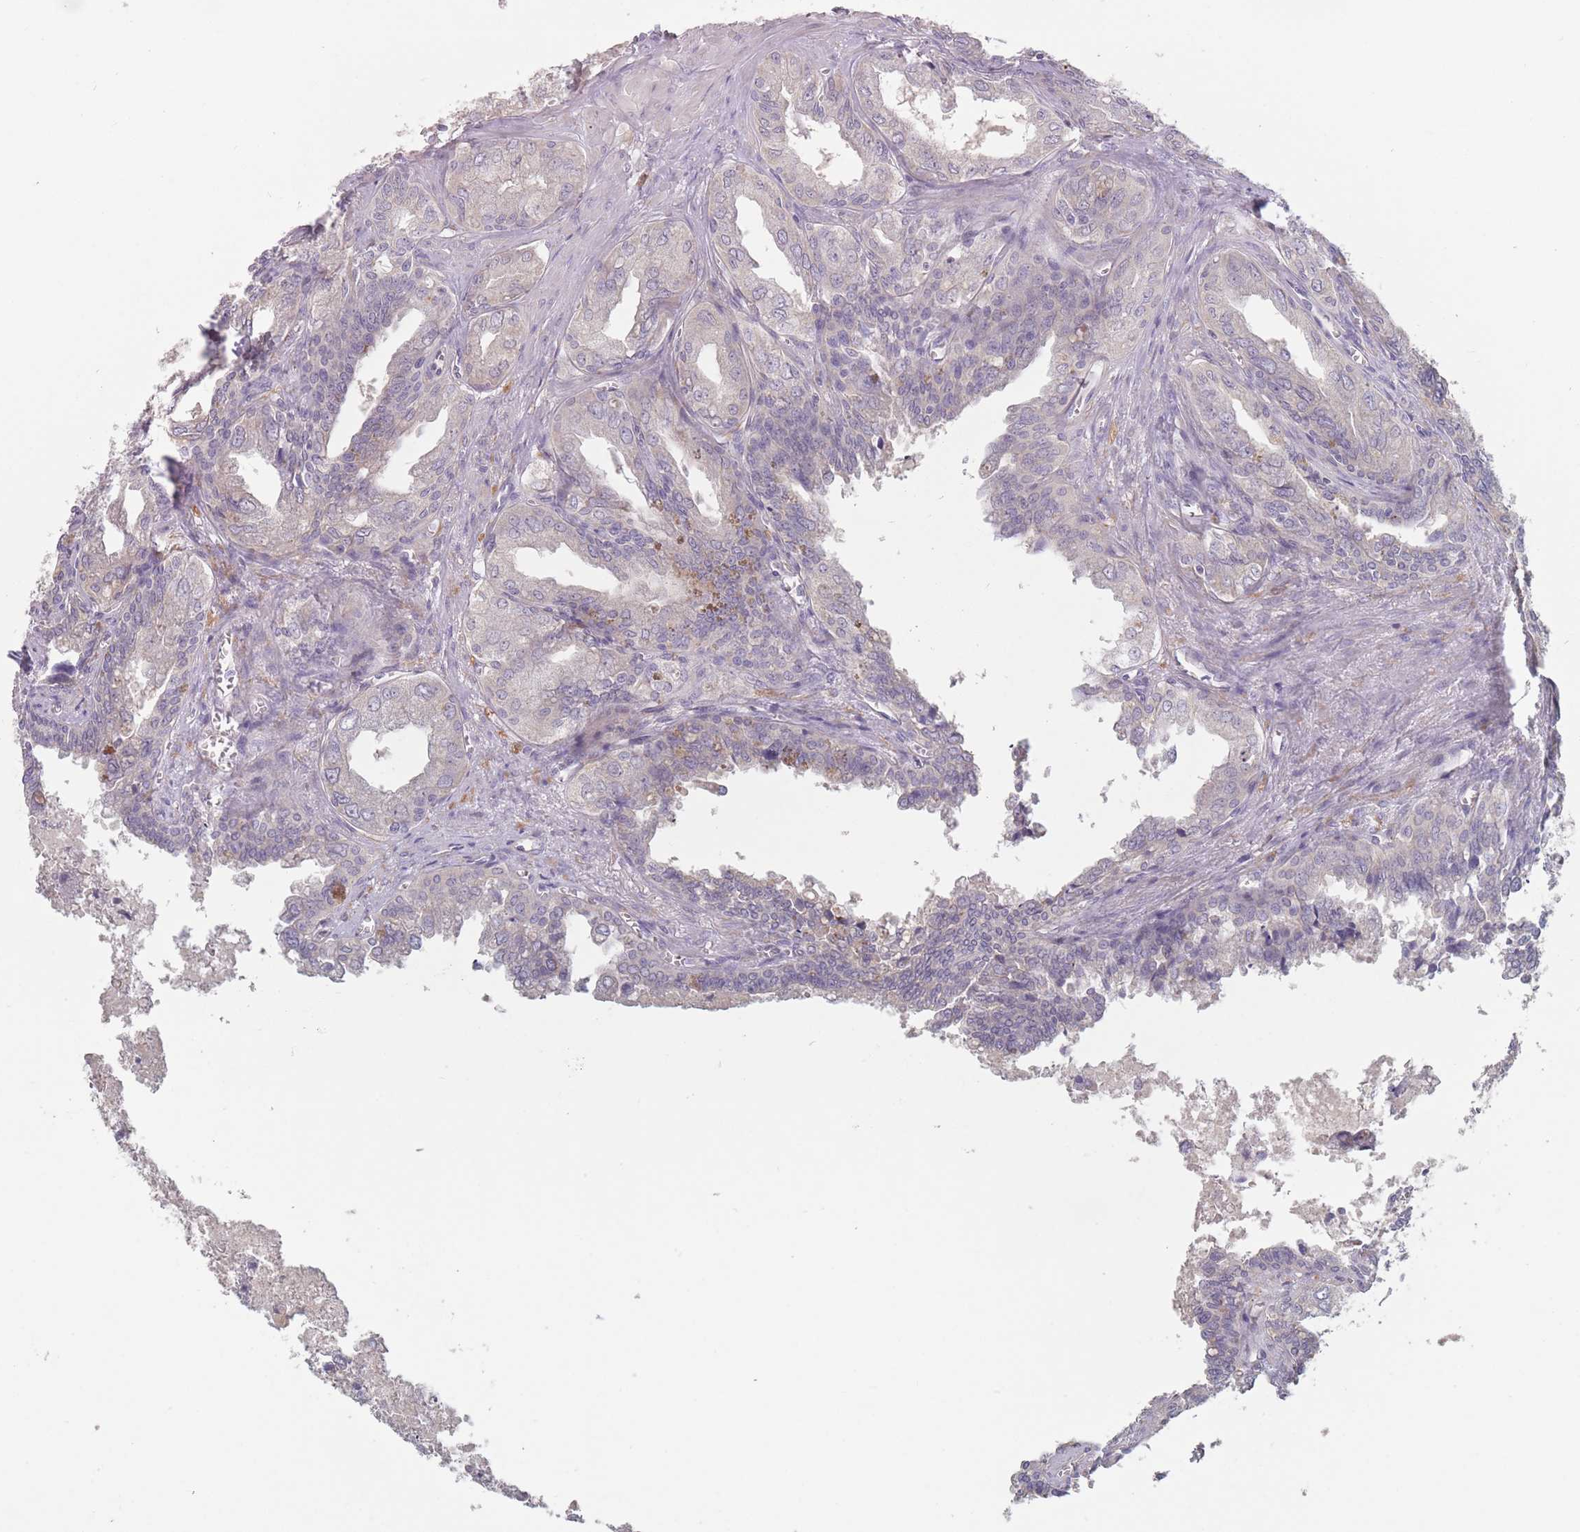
{"staining": {"intensity": "negative", "quantity": "none", "location": "none"}, "tissue": "seminal vesicle", "cell_type": "Glandular cells", "image_type": "normal", "snomed": [{"axis": "morphology", "description": "Normal tissue, NOS"}, {"axis": "topography", "description": "Seminal veicle"}], "caption": "Immunohistochemistry of benign human seminal vesicle demonstrates no expression in glandular cells. The staining is performed using DAB brown chromogen with nuclei counter-stained in using hematoxylin.", "gene": "AKAIN1", "patient": {"sex": "male", "age": 67}}